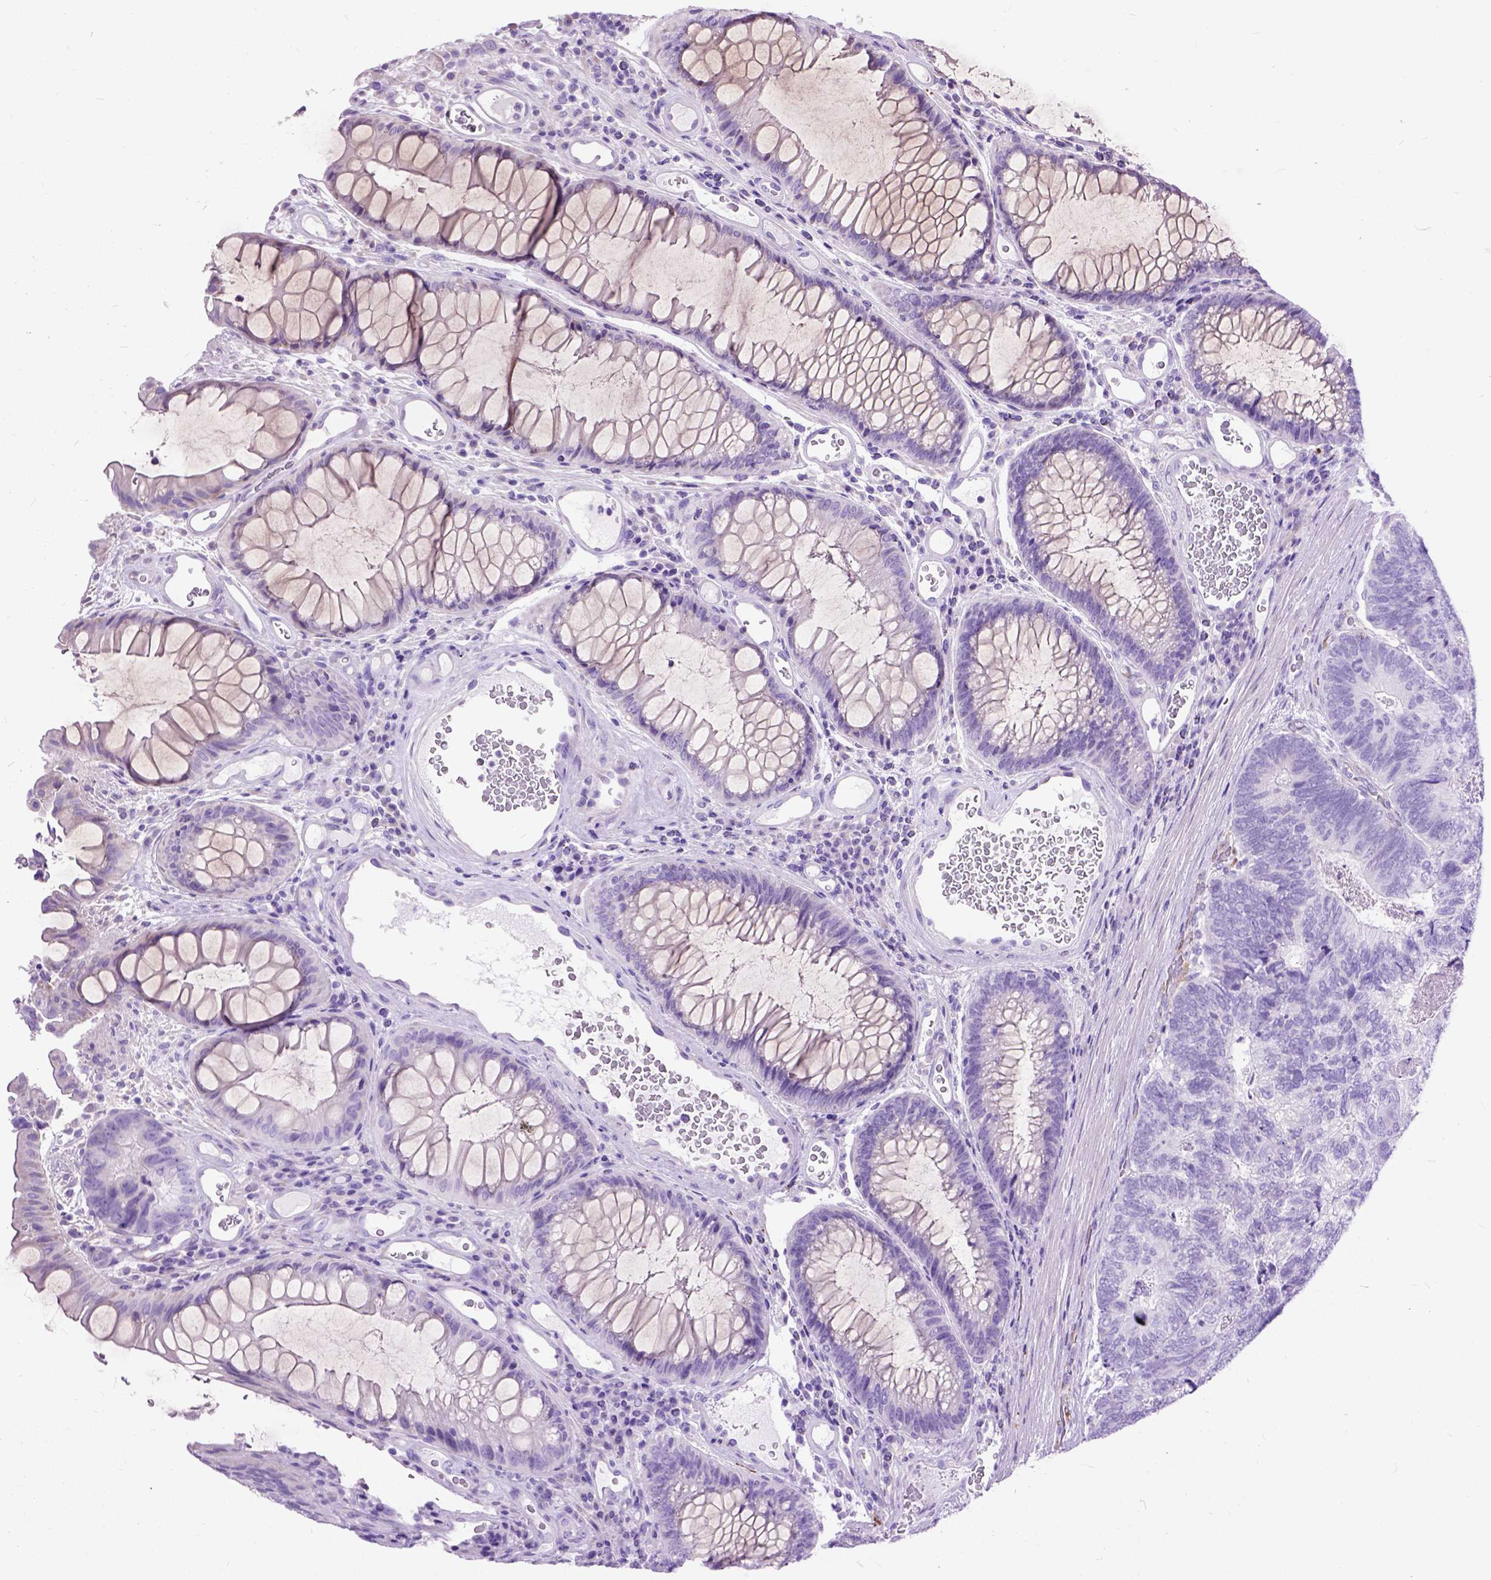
{"staining": {"intensity": "negative", "quantity": "none", "location": "none"}, "tissue": "colorectal cancer", "cell_type": "Tumor cells", "image_type": "cancer", "snomed": [{"axis": "morphology", "description": "Adenocarcinoma, NOS"}, {"axis": "topography", "description": "Colon"}], "caption": "High magnification brightfield microscopy of colorectal cancer stained with DAB (brown) and counterstained with hematoxylin (blue): tumor cells show no significant staining. (DAB (3,3'-diaminobenzidine) IHC visualized using brightfield microscopy, high magnification).", "gene": "MAPT", "patient": {"sex": "female", "age": 67}}